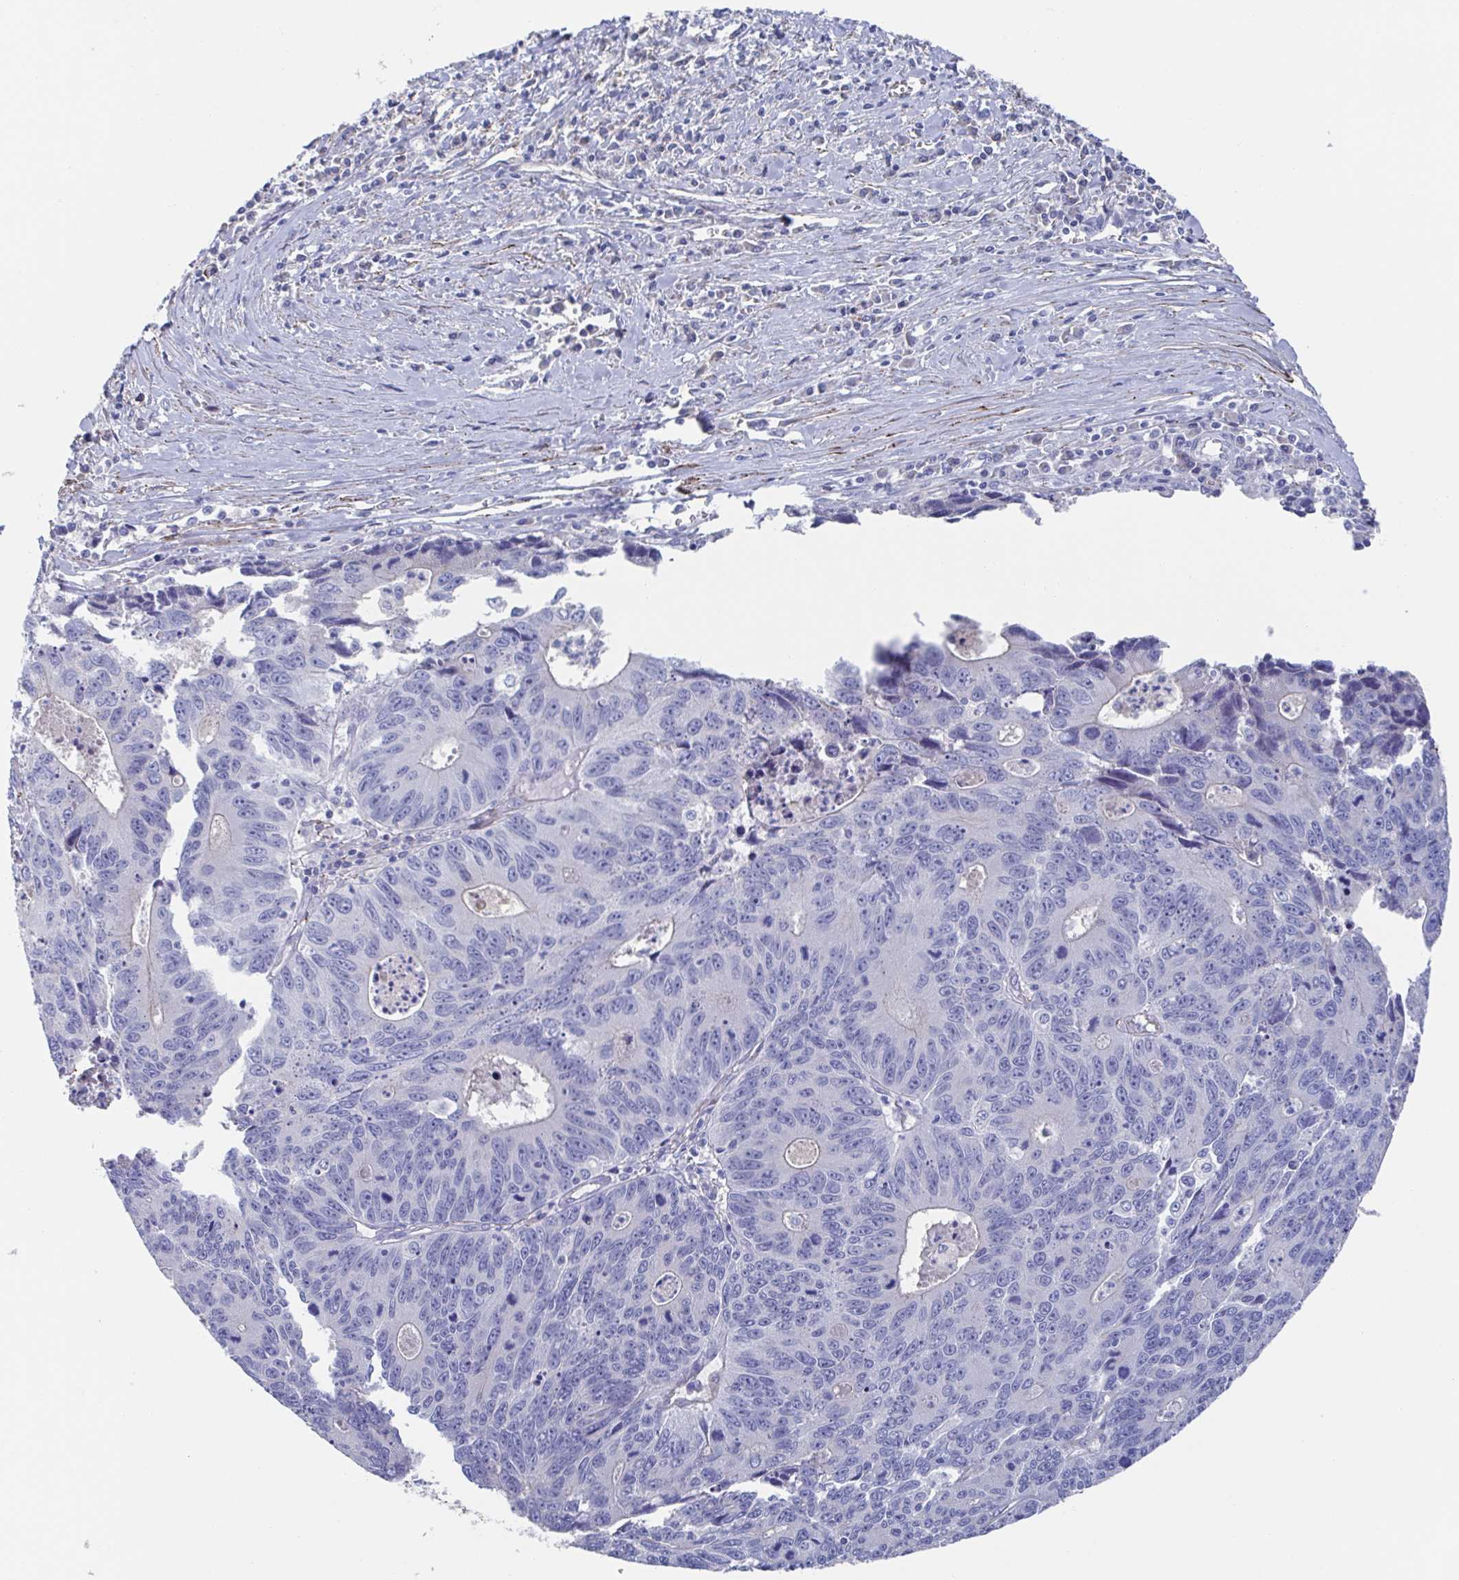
{"staining": {"intensity": "negative", "quantity": "none", "location": "none"}, "tissue": "liver cancer", "cell_type": "Tumor cells", "image_type": "cancer", "snomed": [{"axis": "morphology", "description": "Cholangiocarcinoma"}, {"axis": "topography", "description": "Liver"}], "caption": "High power microscopy histopathology image of an immunohistochemistry micrograph of liver cancer, revealing no significant expression in tumor cells.", "gene": "CDH2", "patient": {"sex": "male", "age": 65}}